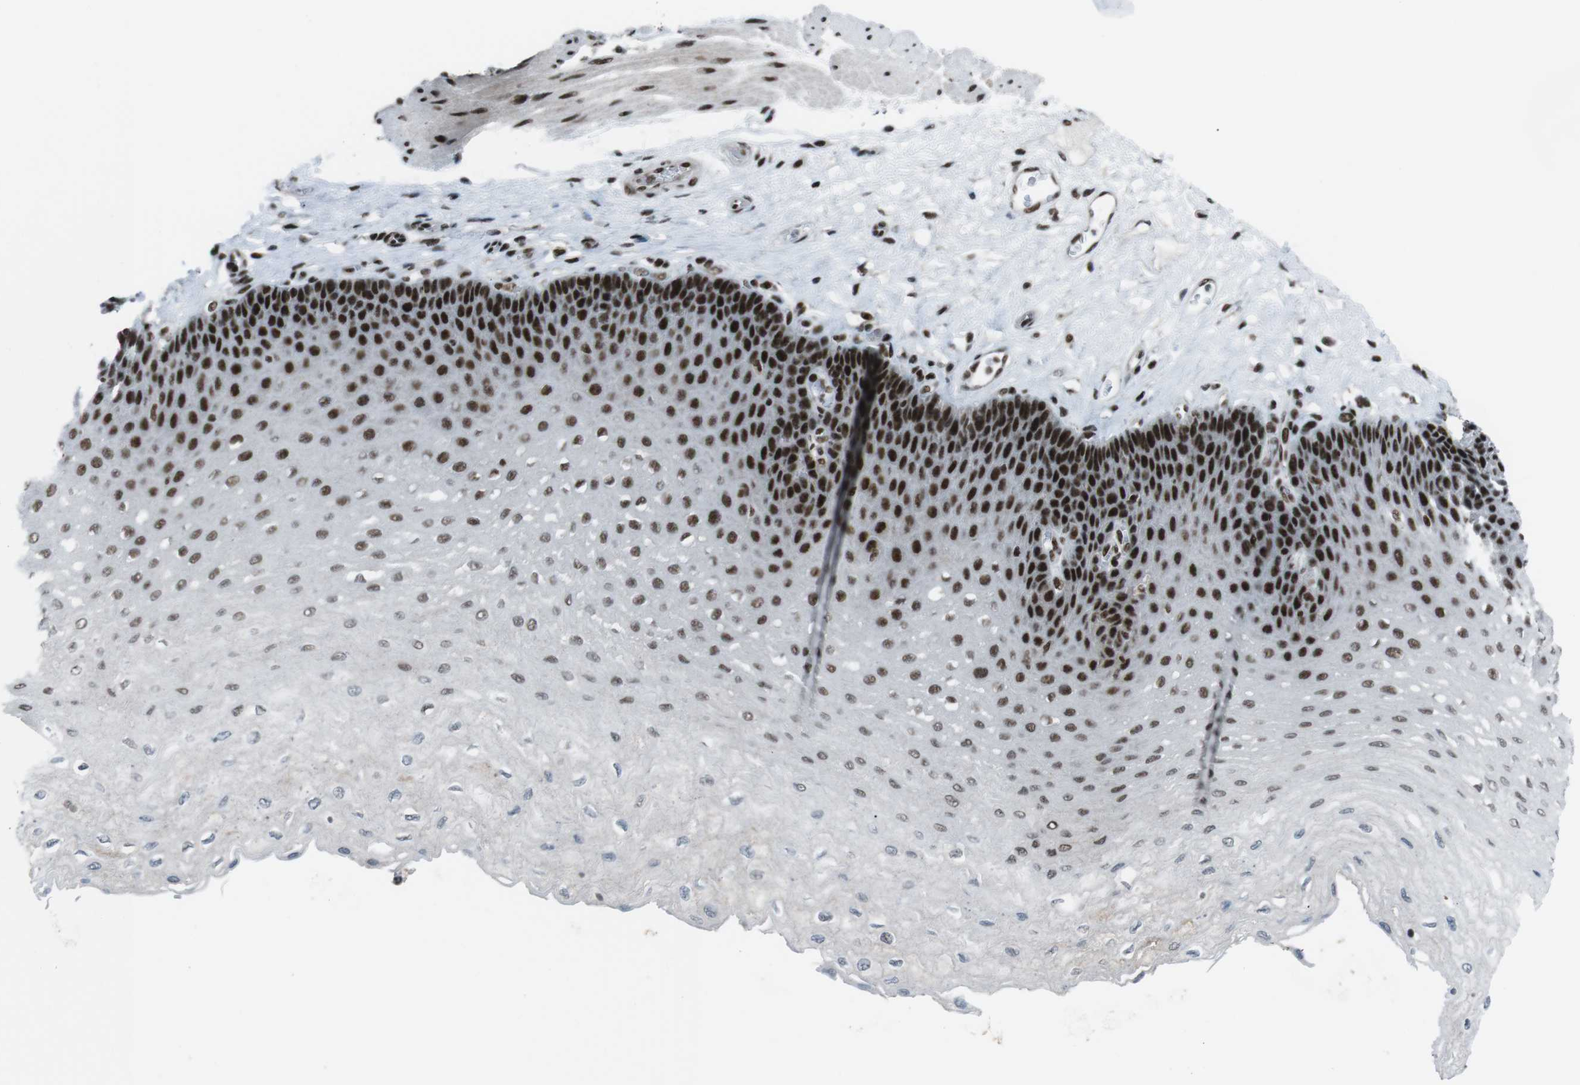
{"staining": {"intensity": "strong", "quantity": ">75%", "location": "nuclear"}, "tissue": "esophagus", "cell_type": "Squamous epithelial cells", "image_type": "normal", "snomed": [{"axis": "morphology", "description": "Normal tissue, NOS"}, {"axis": "topography", "description": "Esophagus"}], "caption": "A brown stain labels strong nuclear staining of a protein in squamous epithelial cells of benign human esophagus.", "gene": "TAF1", "patient": {"sex": "female", "age": 72}}